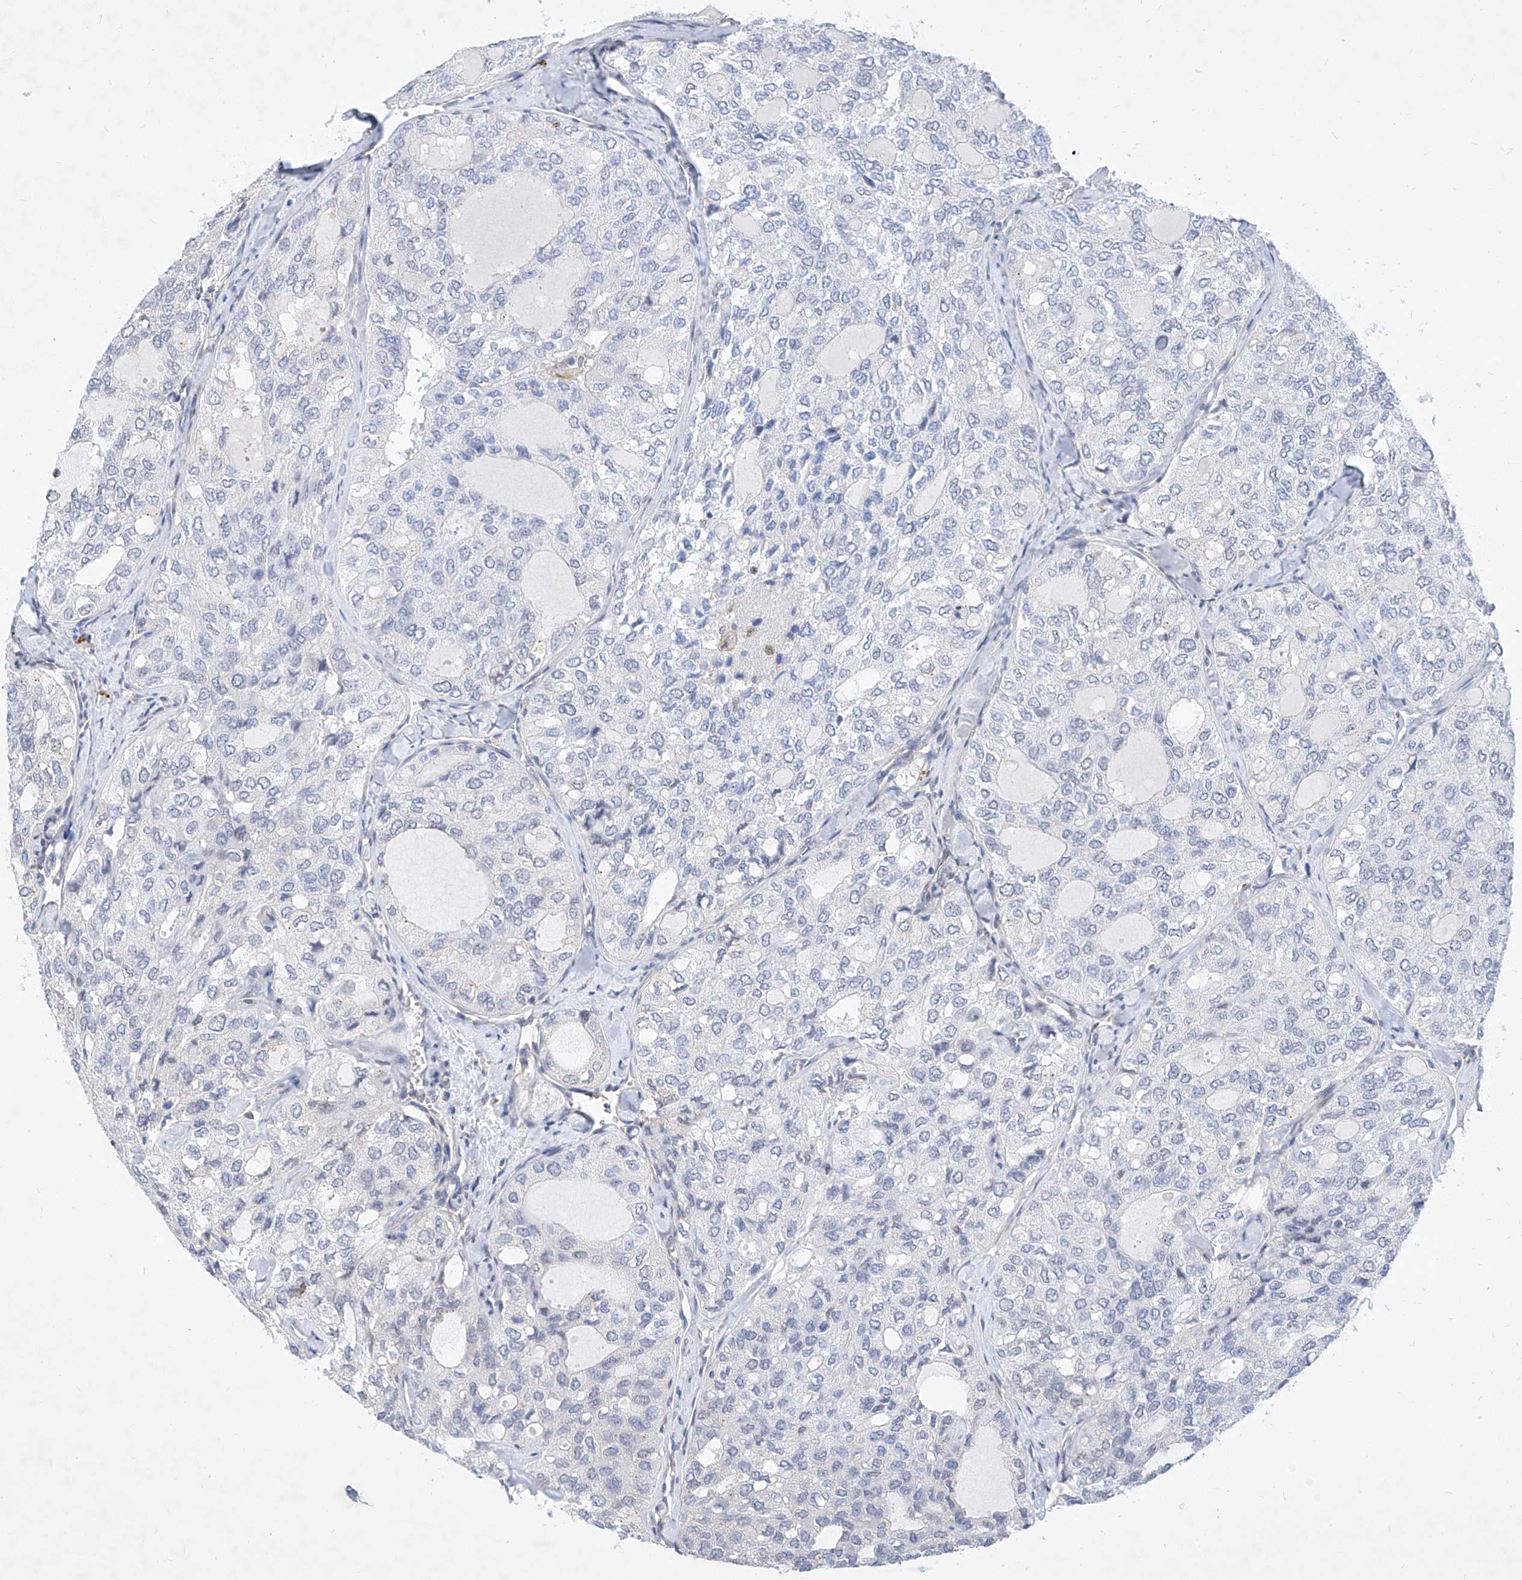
{"staining": {"intensity": "negative", "quantity": "none", "location": "none"}, "tissue": "thyroid cancer", "cell_type": "Tumor cells", "image_type": "cancer", "snomed": [{"axis": "morphology", "description": "Follicular adenoma carcinoma, NOS"}, {"axis": "topography", "description": "Thyroid gland"}], "caption": "Thyroid cancer stained for a protein using IHC reveals no staining tumor cells.", "gene": "MX2", "patient": {"sex": "male", "age": 75}}